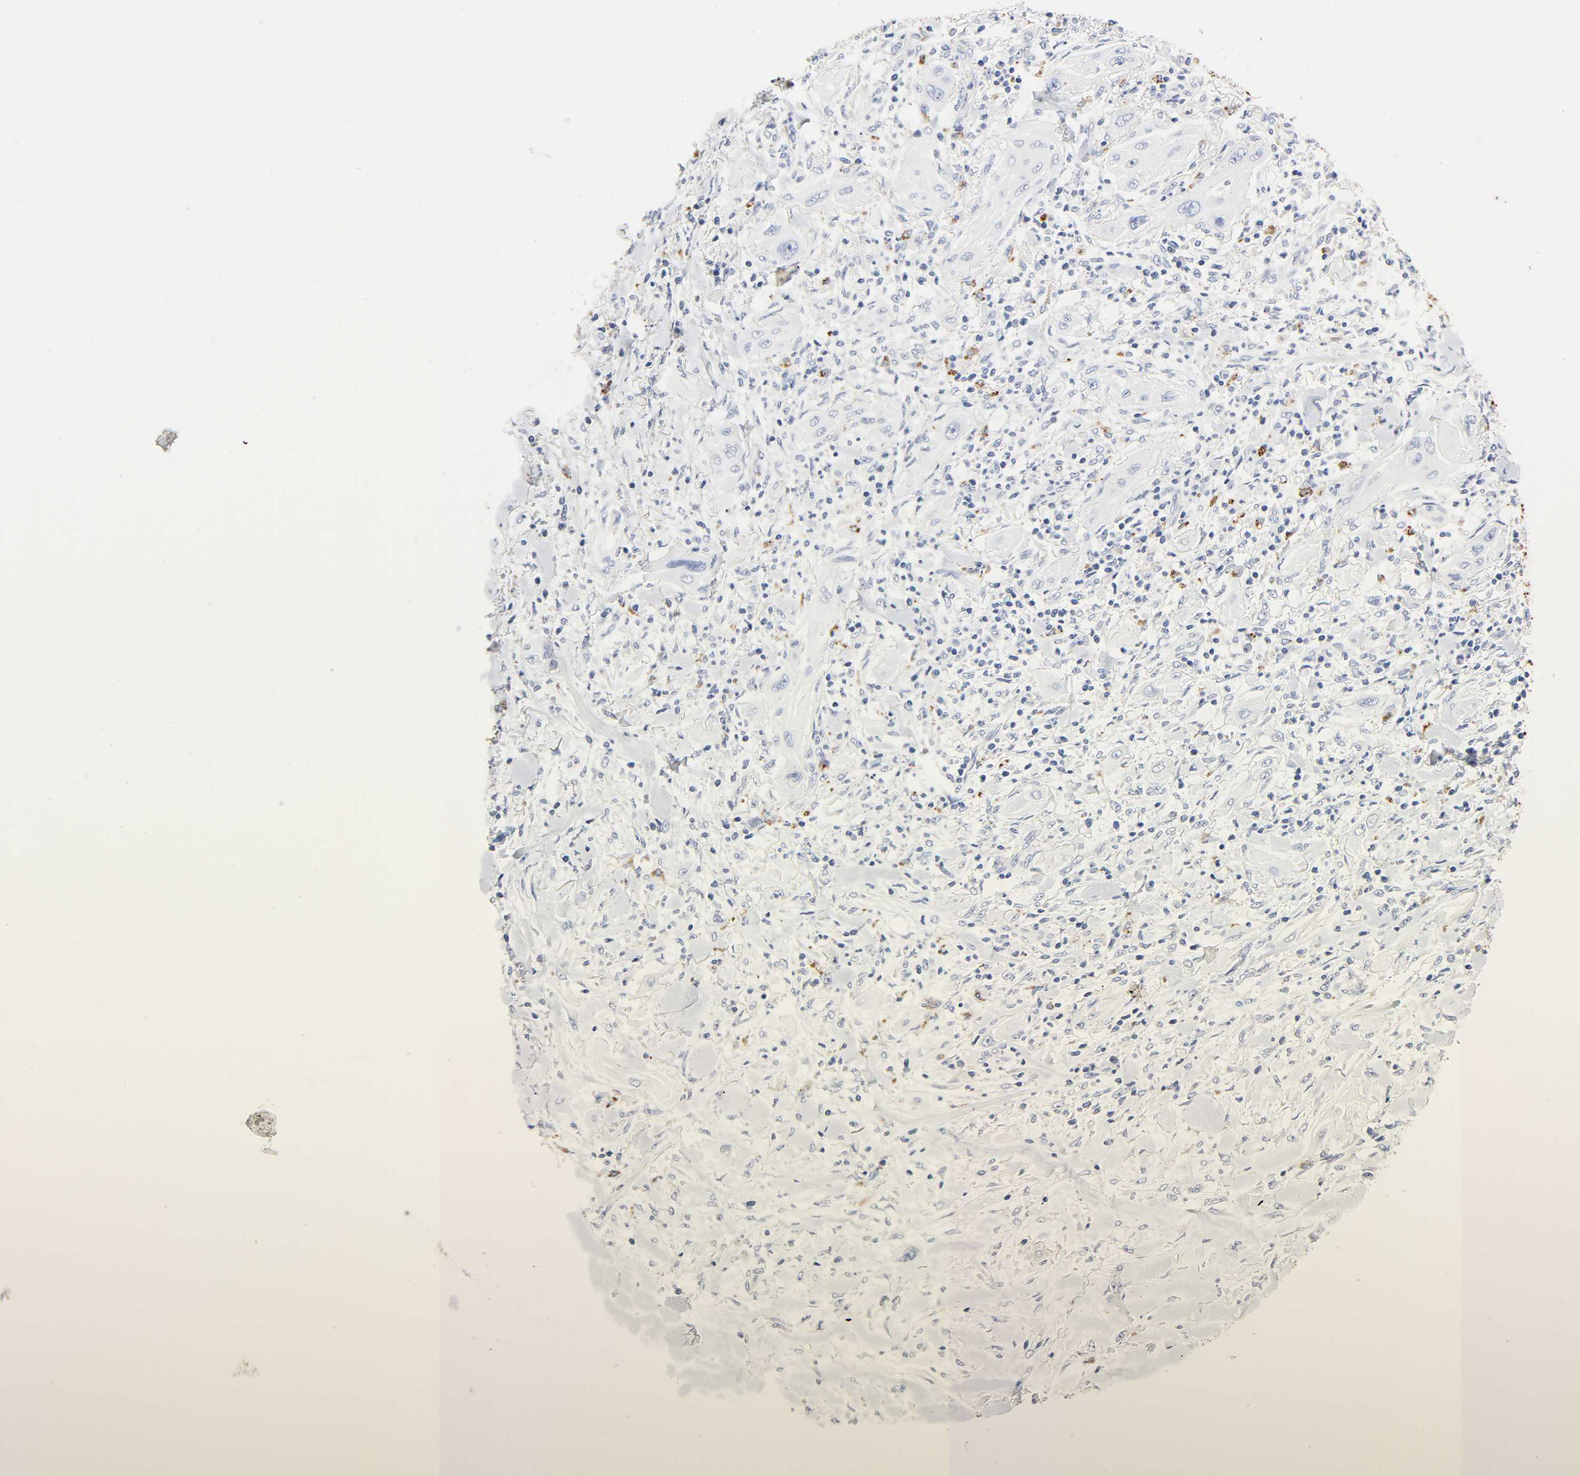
{"staining": {"intensity": "negative", "quantity": "none", "location": "none"}, "tissue": "lung cancer", "cell_type": "Tumor cells", "image_type": "cancer", "snomed": [{"axis": "morphology", "description": "Squamous cell carcinoma, NOS"}, {"axis": "topography", "description": "Lung"}], "caption": "Lung cancer was stained to show a protein in brown. There is no significant expression in tumor cells.", "gene": "PLP1", "patient": {"sex": "female", "age": 47}}